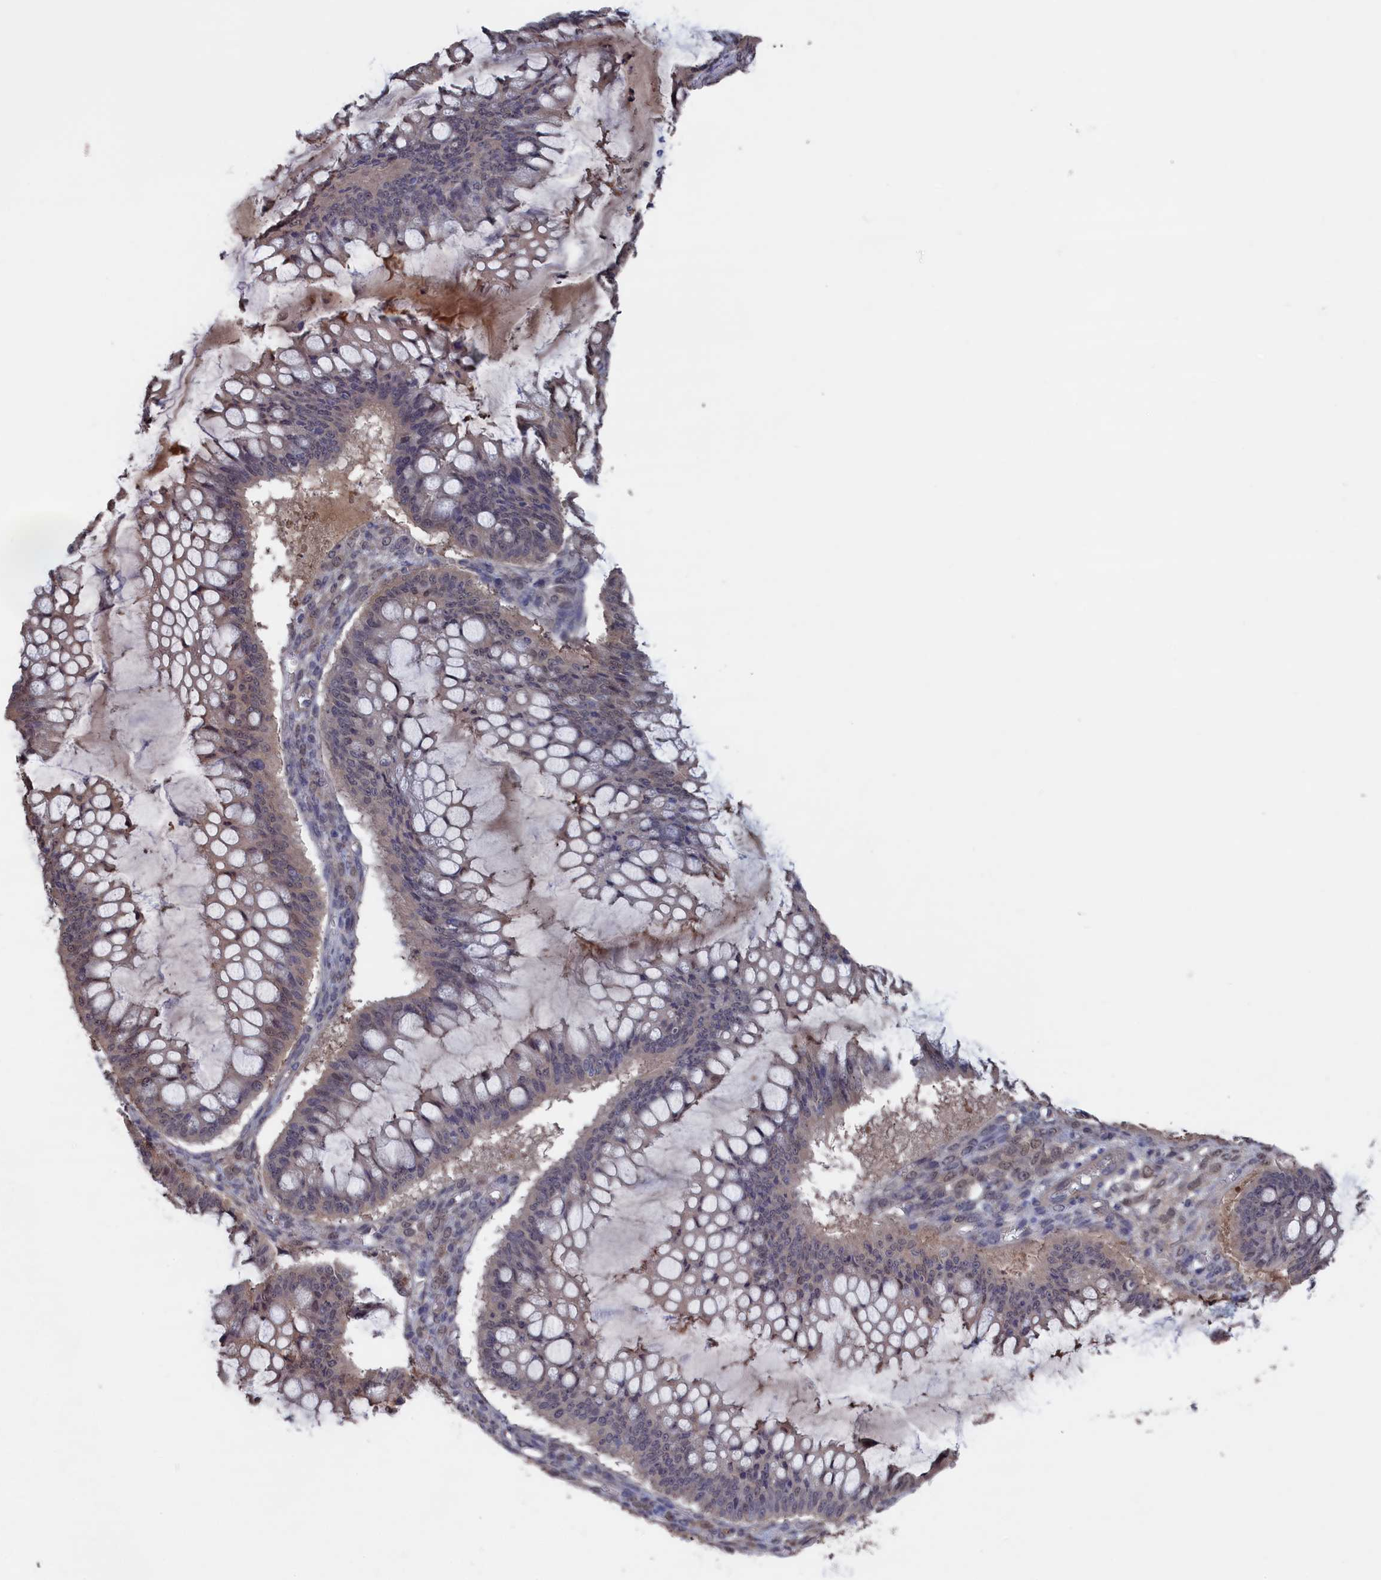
{"staining": {"intensity": "weak", "quantity": "25%-75%", "location": "cytoplasmic/membranous,nuclear"}, "tissue": "ovarian cancer", "cell_type": "Tumor cells", "image_type": "cancer", "snomed": [{"axis": "morphology", "description": "Cystadenocarcinoma, mucinous, NOS"}, {"axis": "topography", "description": "Ovary"}], "caption": "Protein expression analysis of ovarian mucinous cystadenocarcinoma shows weak cytoplasmic/membranous and nuclear staining in approximately 25%-75% of tumor cells.", "gene": "NUTF2", "patient": {"sex": "female", "age": 73}}